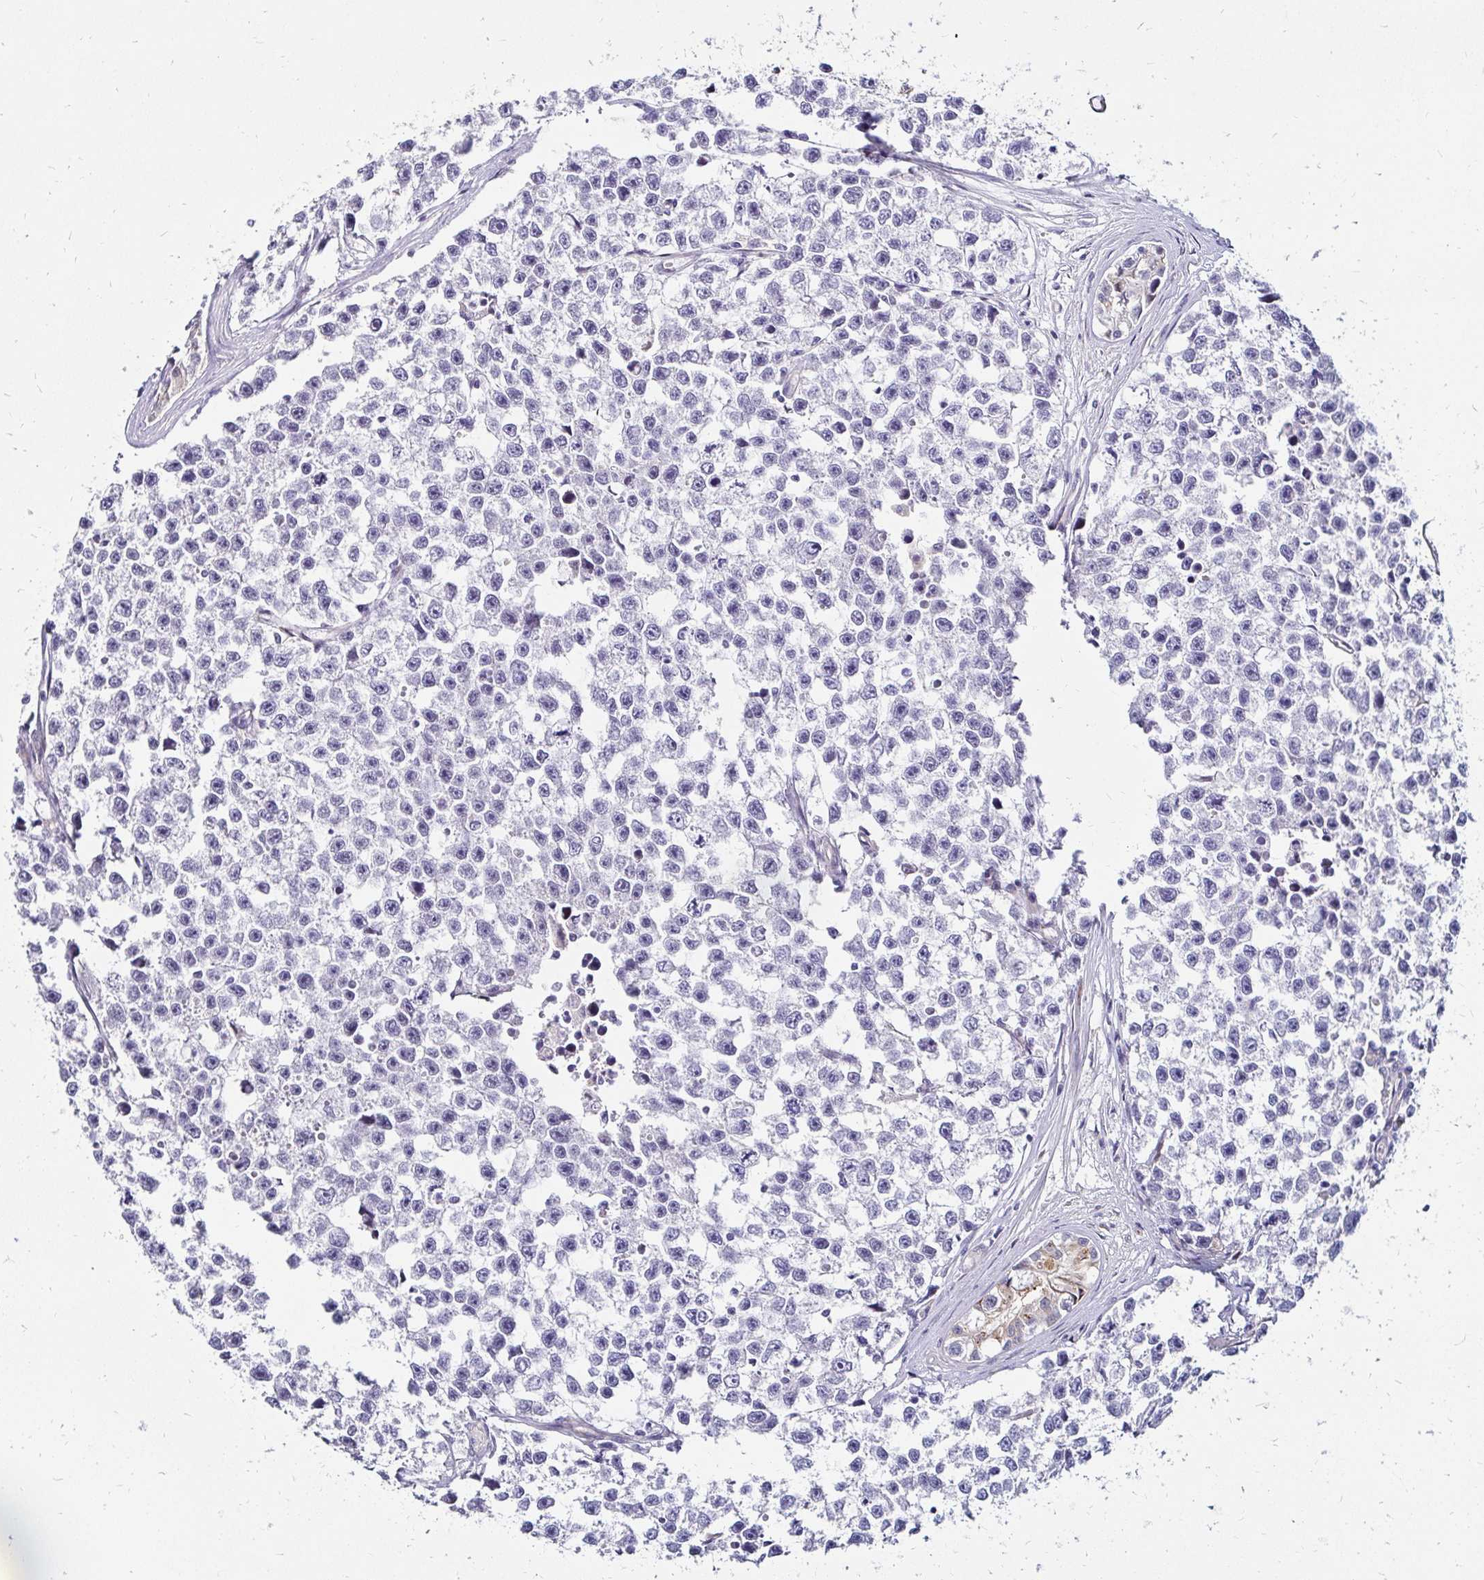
{"staining": {"intensity": "negative", "quantity": "none", "location": "none"}, "tissue": "testis cancer", "cell_type": "Tumor cells", "image_type": "cancer", "snomed": [{"axis": "morphology", "description": "Seminoma, NOS"}, {"axis": "topography", "description": "Testis"}], "caption": "The micrograph exhibits no staining of tumor cells in testis cancer (seminoma).", "gene": "IDUA", "patient": {"sex": "male", "age": 26}}